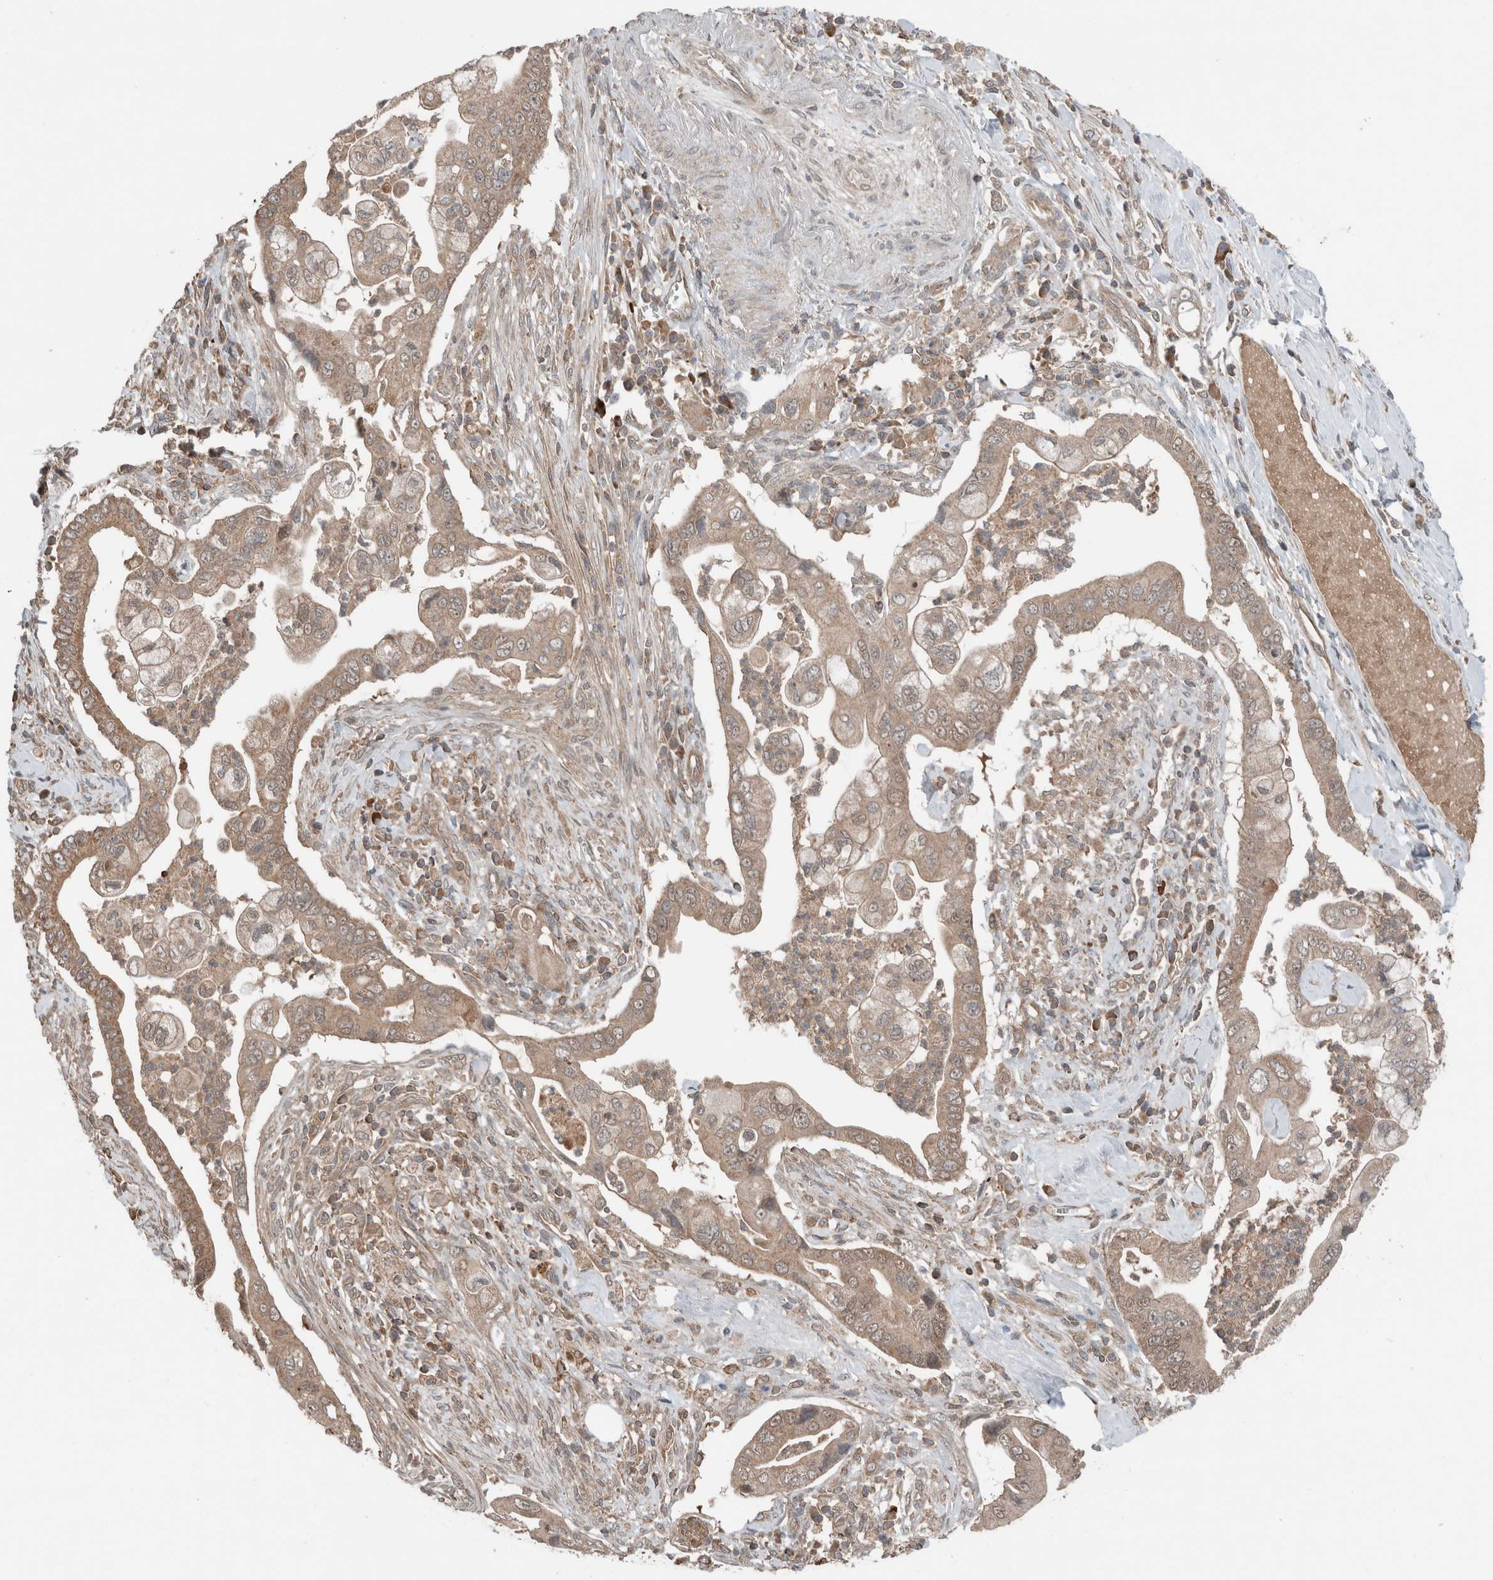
{"staining": {"intensity": "moderate", "quantity": ">75%", "location": "cytoplasmic/membranous"}, "tissue": "pancreatic cancer", "cell_type": "Tumor cells", "image_type": "cancer", "snomed": [{"axis": "morphology", "description": "Adenocarcinoma, NOS"}, {"axis": "topography", "description": "Pancreas"}], "caption": "A histopathology image of human pancreatic adenocarcinoma stained for a protein shows moderate cytoplasmic/membranous brown staining in tumor cells. (IHC, brightfield microscopy, high magnification).", "gene": "KLK14", "patient": {"sex": "male", "age": 78}}